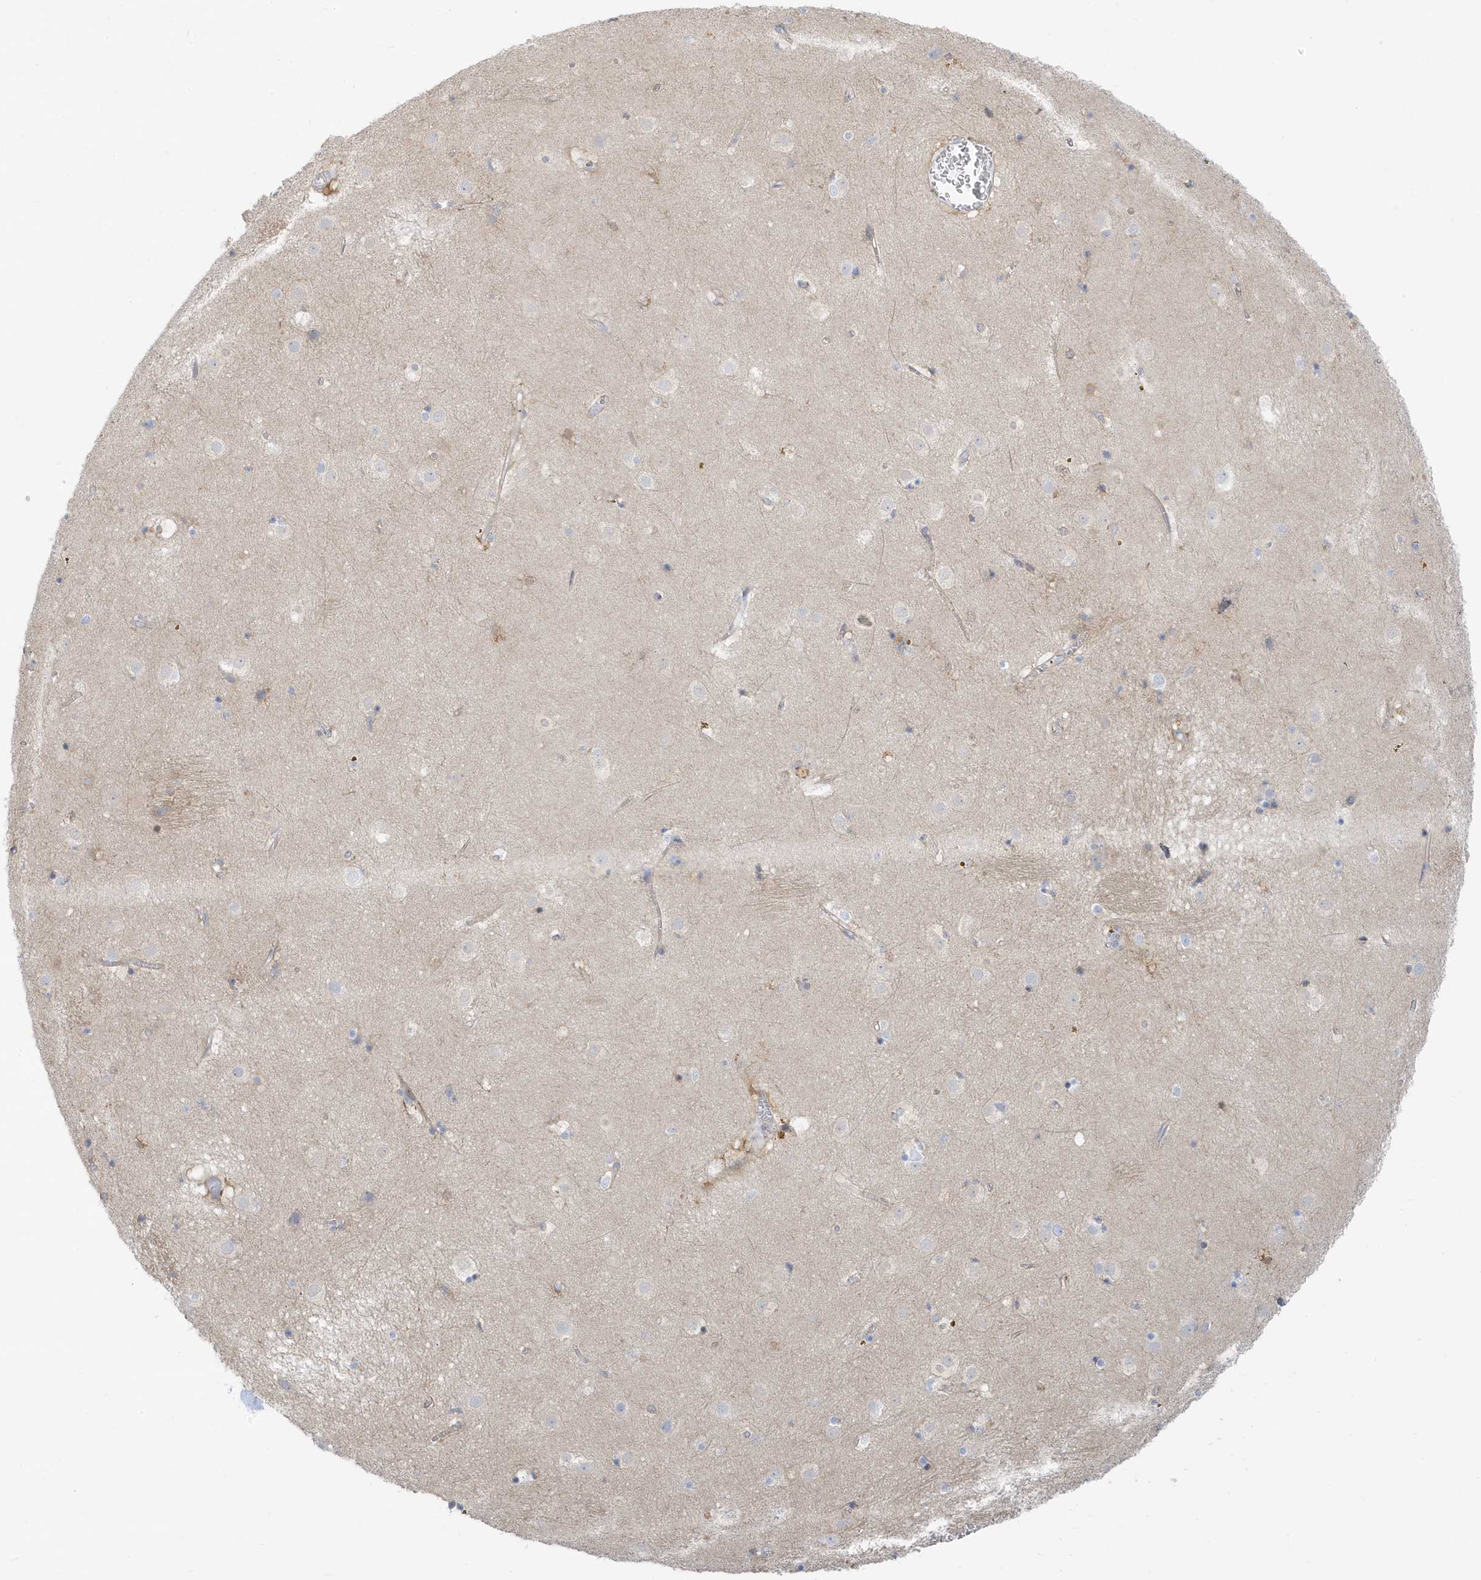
{"staining": {"intensity": "negative", "quantity": "none", "location": "none"}, "tissue": "caudate", "cell_type": "Glial cells", "image_type": "normal", "snomed": [{"axis": "morphology", "description": "Normal tissue, NOS"}, {"axis": "topography", "description": "Lateral ventricle wall"}], "caption": "Micrograph shows no significant protein positivity in glial cells of unremarkable caudate. (Stains: DAB IHC with hematoxylin counter stain, Microscopy: brightfield microscopy at high magnification).", "gene": "ATP13A5", "patient": {"sex": "male", "age": 70}}